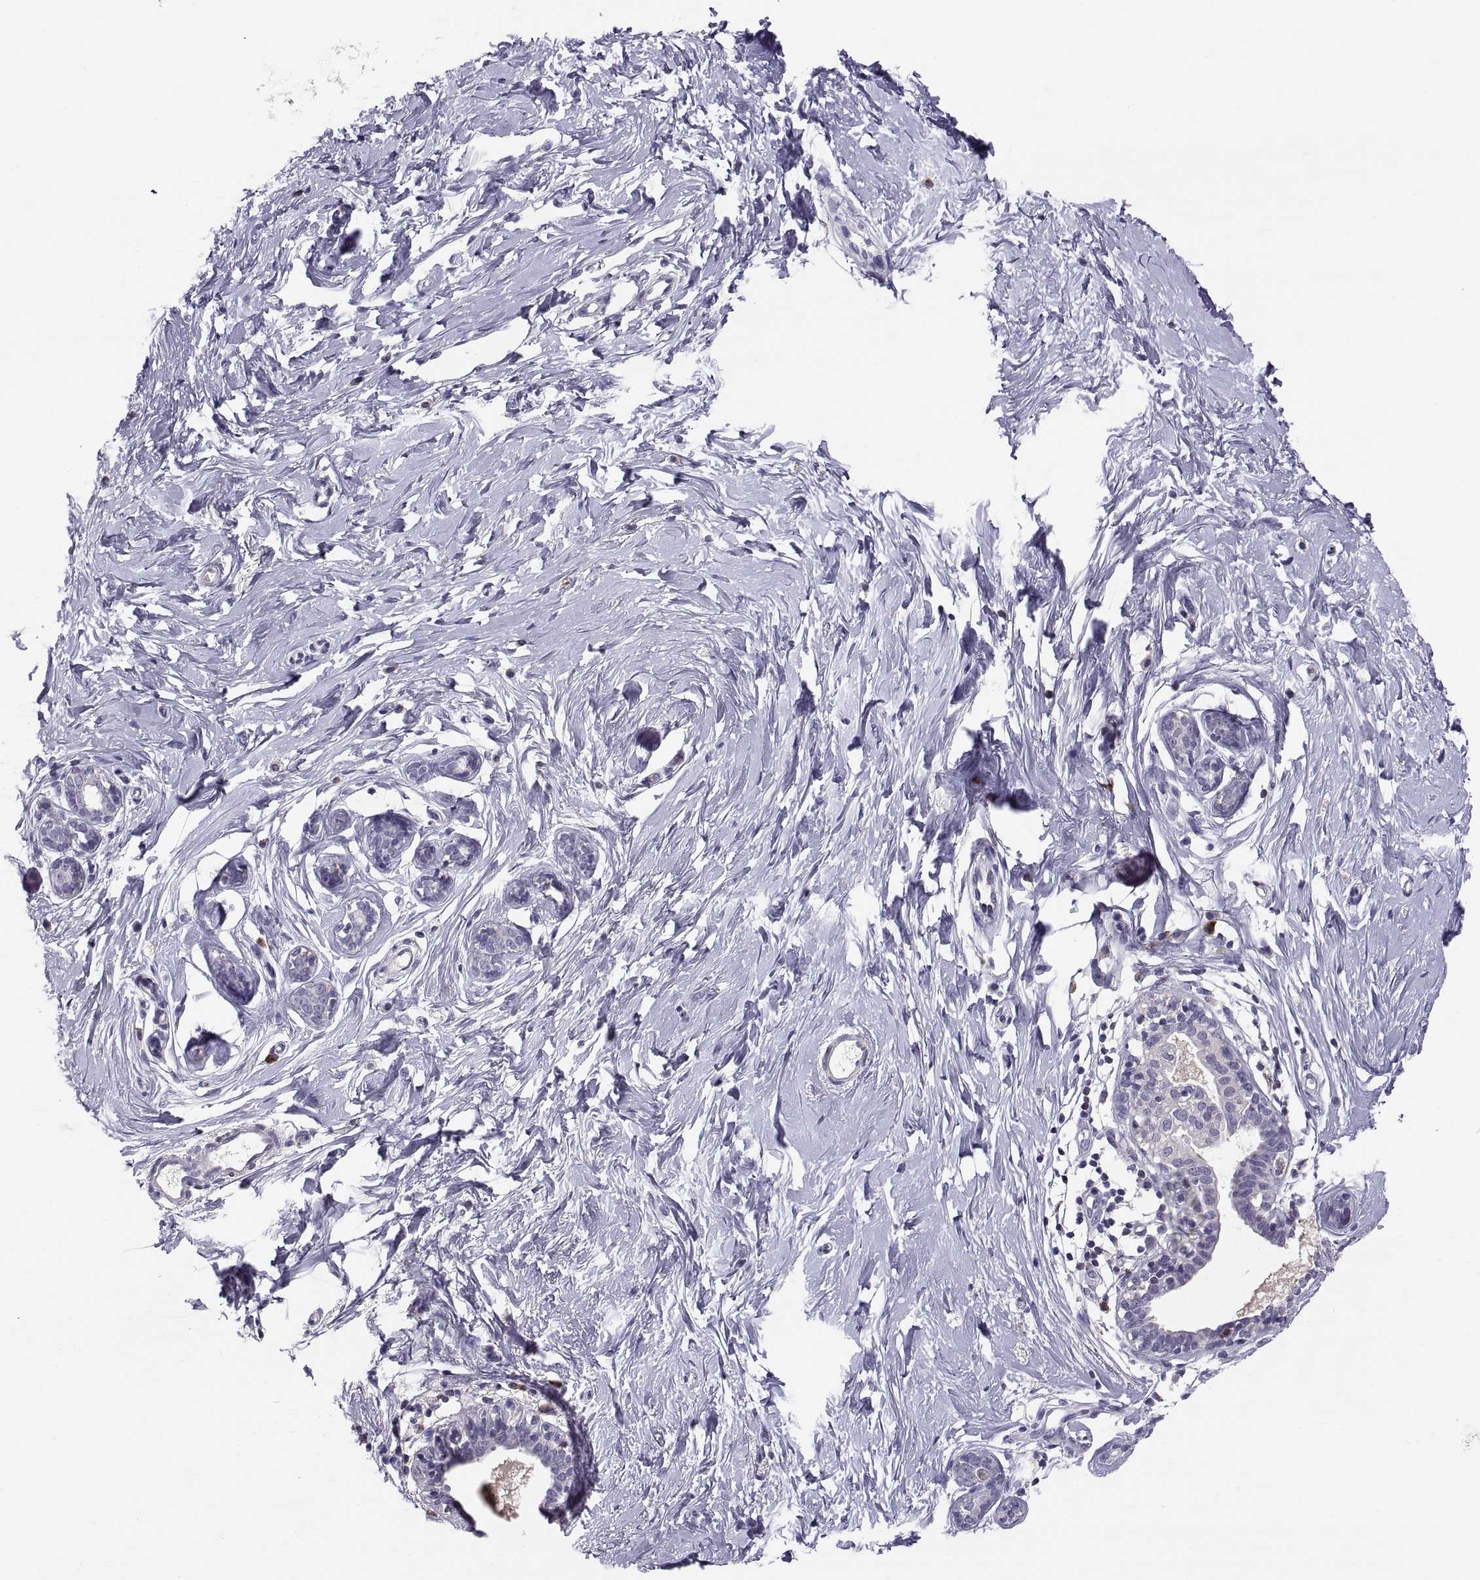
{"staining": {"intensity": "negative", "quantity": "none", "location": "none"}, "tissue": "breast", "cell_type": "Adipocytes", "image_type": "normal", "snomed": [{"axis": "morphology", "description": "Normal tissue, NOS"}, {"axis": "topography", "description": "Breast"}], "caption": "DAB (3,3'-diaminobenzidine) immunohistochemical staining of benign human breast exhibits no significant expression in adipocytes. (DAB immunohistochemistry with hematoxylin counter stain).", "gene": "PTN", "patient": {"sex": "female", "age": 37}}